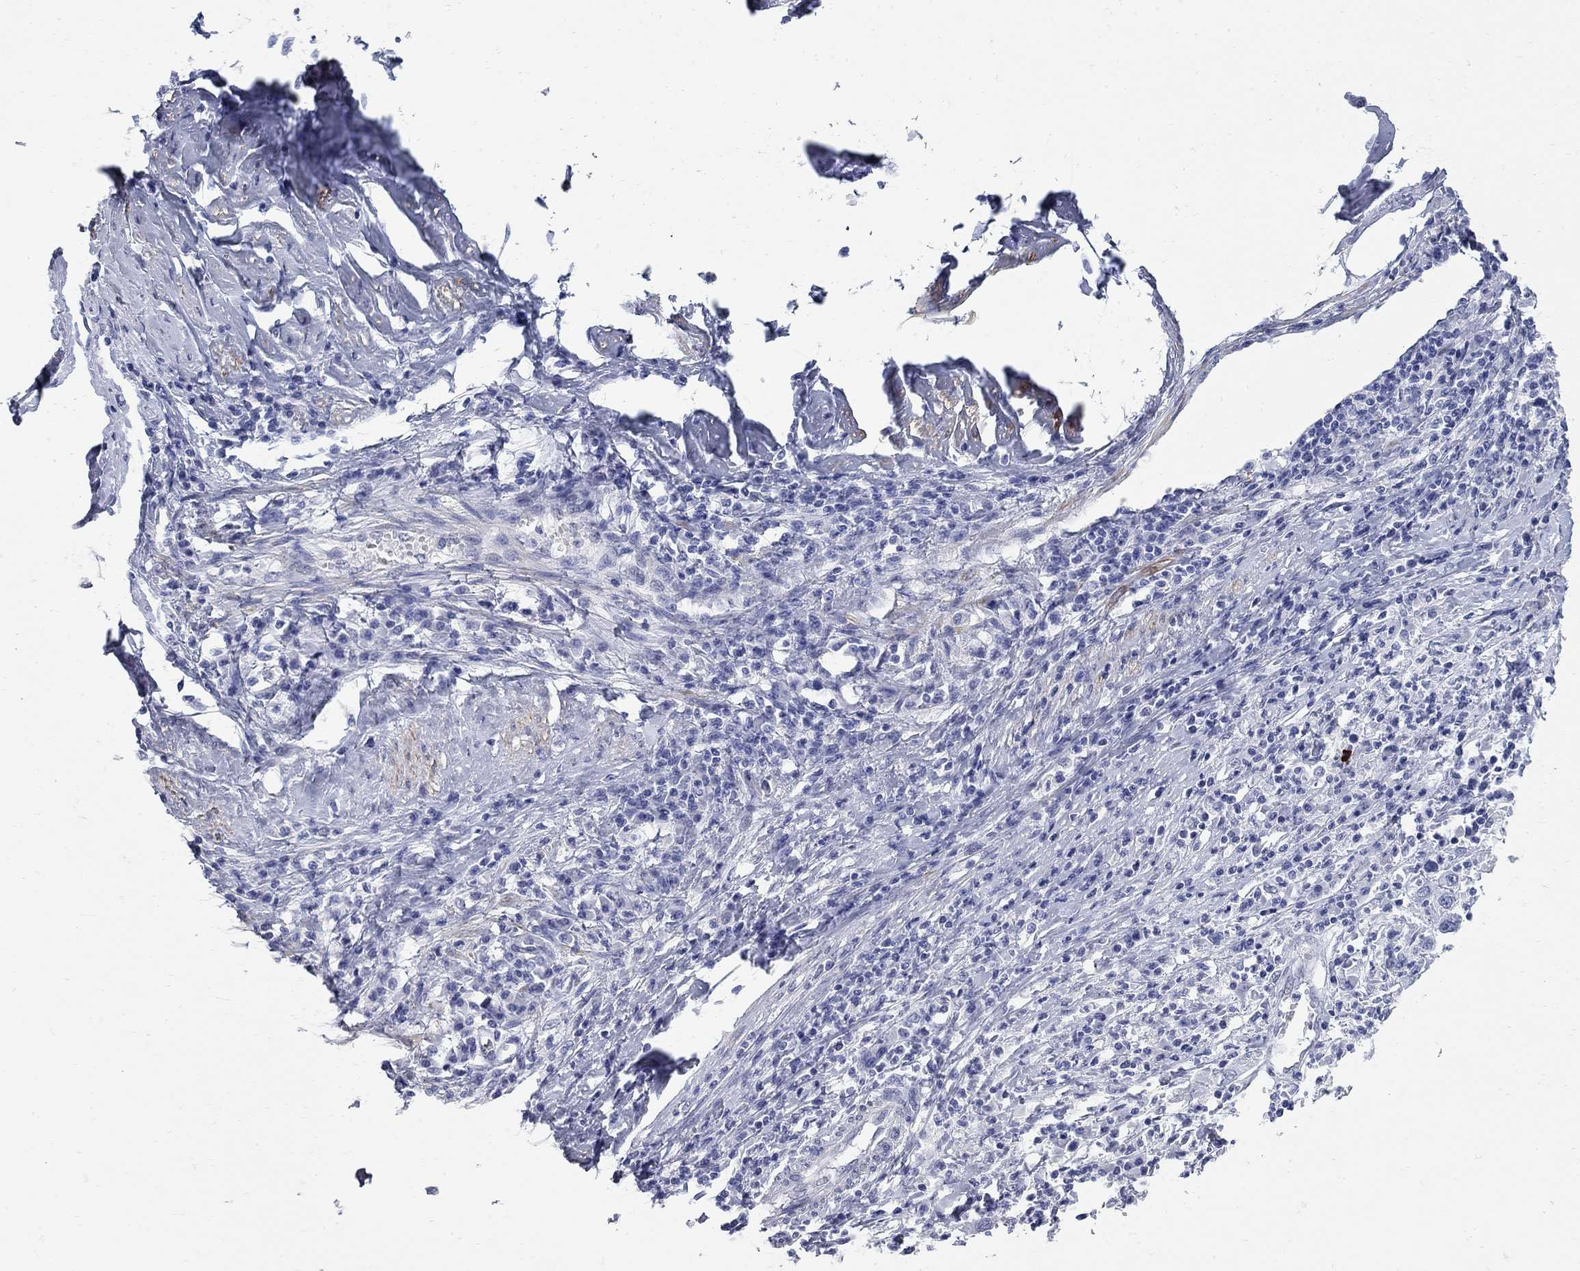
{"staining": {"intensity": "negative", "quantity": "none", "location": "none"}, "tissue": "cervical cancer", "cell_type": "Tumor cells", "image_type": "cancer", "snomed": [{"axis": "morphology", "description": "Squamous cell carcinoma, NOS"}, {"axis": "topography", "description": "Cervix"}], "caption": "DAB (3,3'-diaminobenzidine) immunohistochemical staining of cervical squamous cell carcinoma reveals no significant positivity in tumor cells.", "gene": "BPIFB1", "patient": {"sex": "female", "age": 46}}